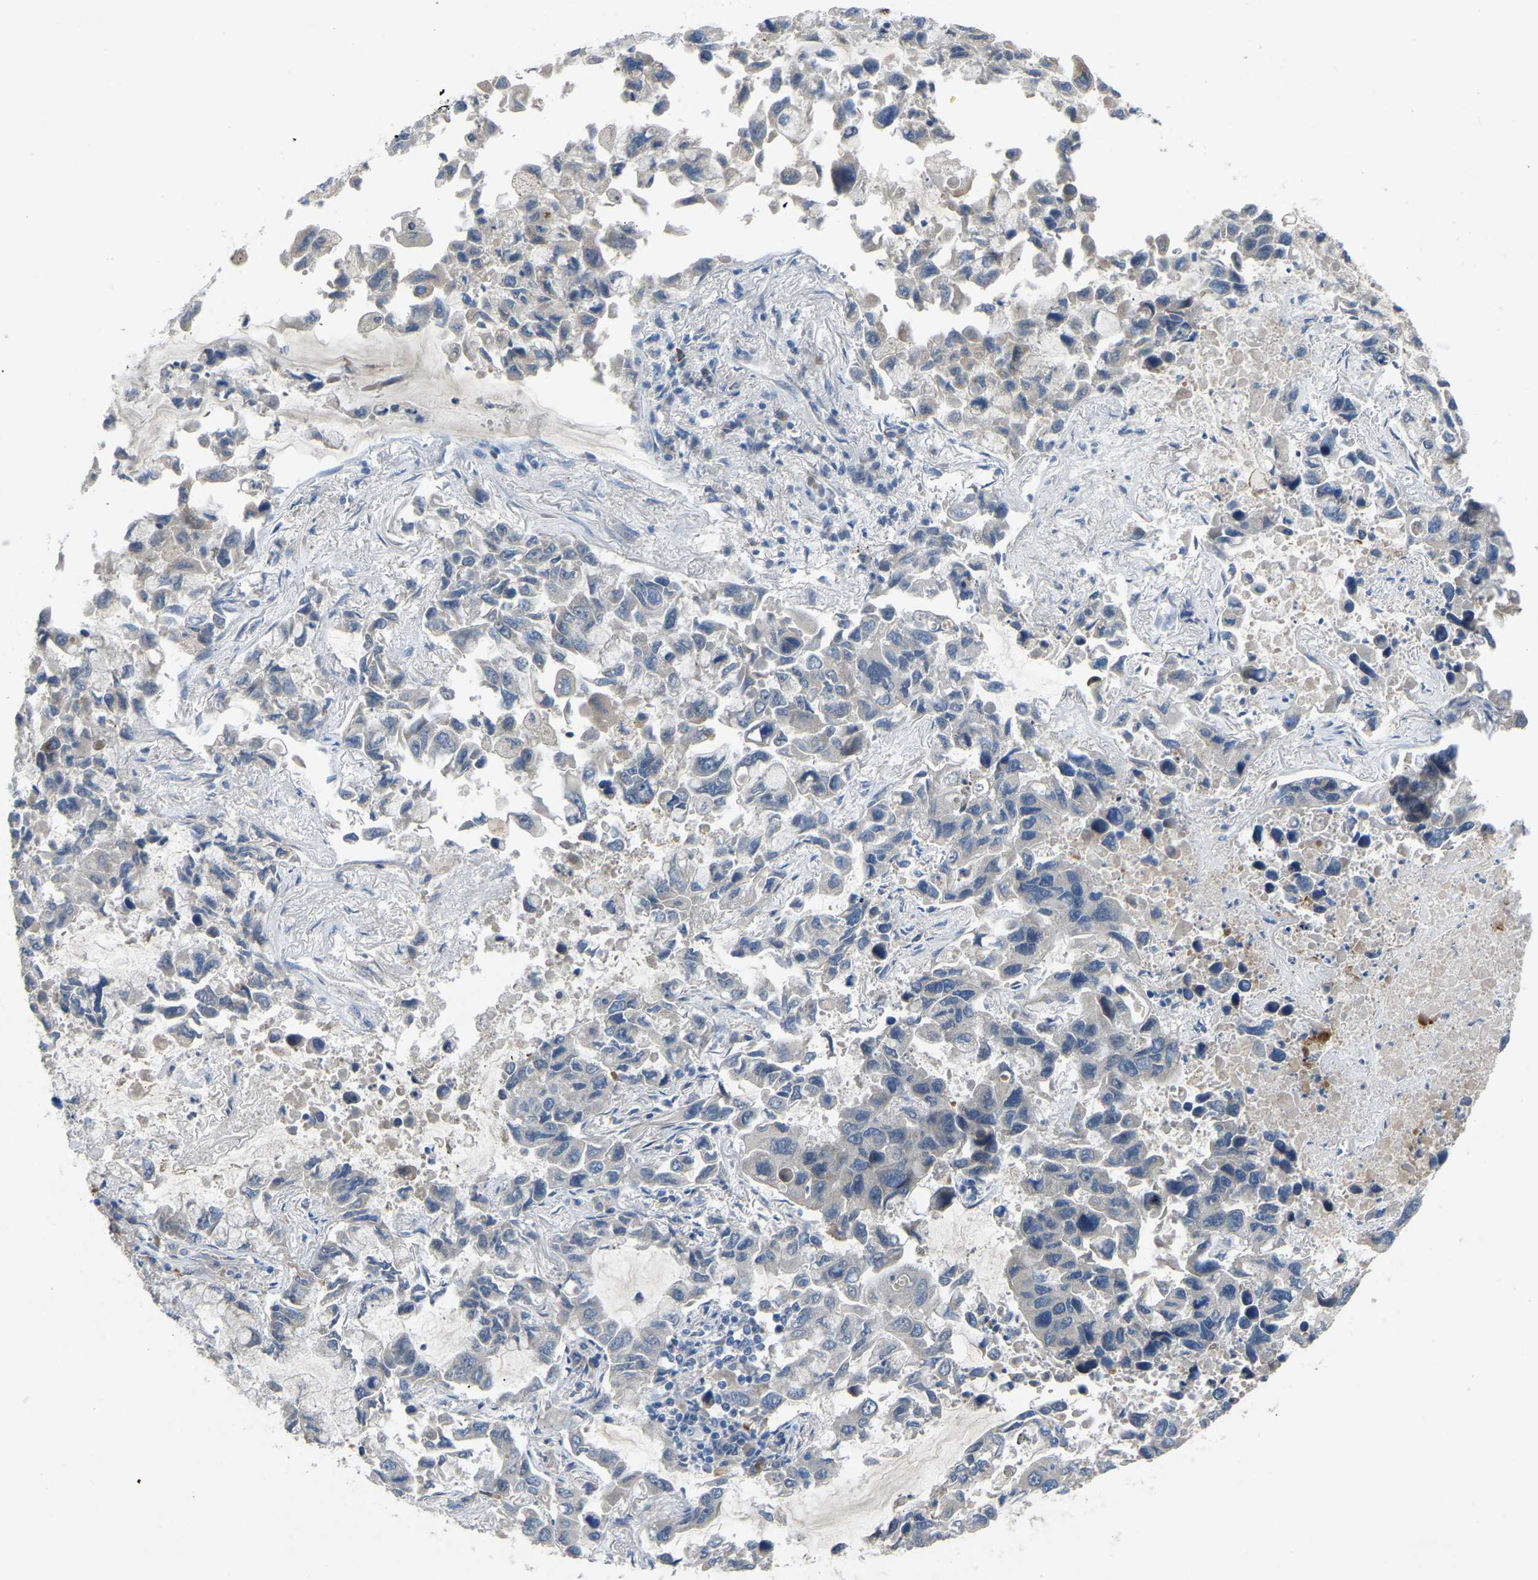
{"staining": {"intensity": "negative", "quantity": "none", "location": "none"}, "tissue": "lung cancer", "cell_type": "Tumor cells", "image_type": "cancer", "snomed": [{"axis": "morphology", "description": "Adenocarcinoma, NOS"}, {"axis": "topography", "description": "Lung"}], "caption": "IHC histopathology image of lung adenocarcinoma stained for a protein (brown), which exhibits no expression in tumor cells.", "gene": "FHIT", "patient": {"sex": "male", "age": 64}}